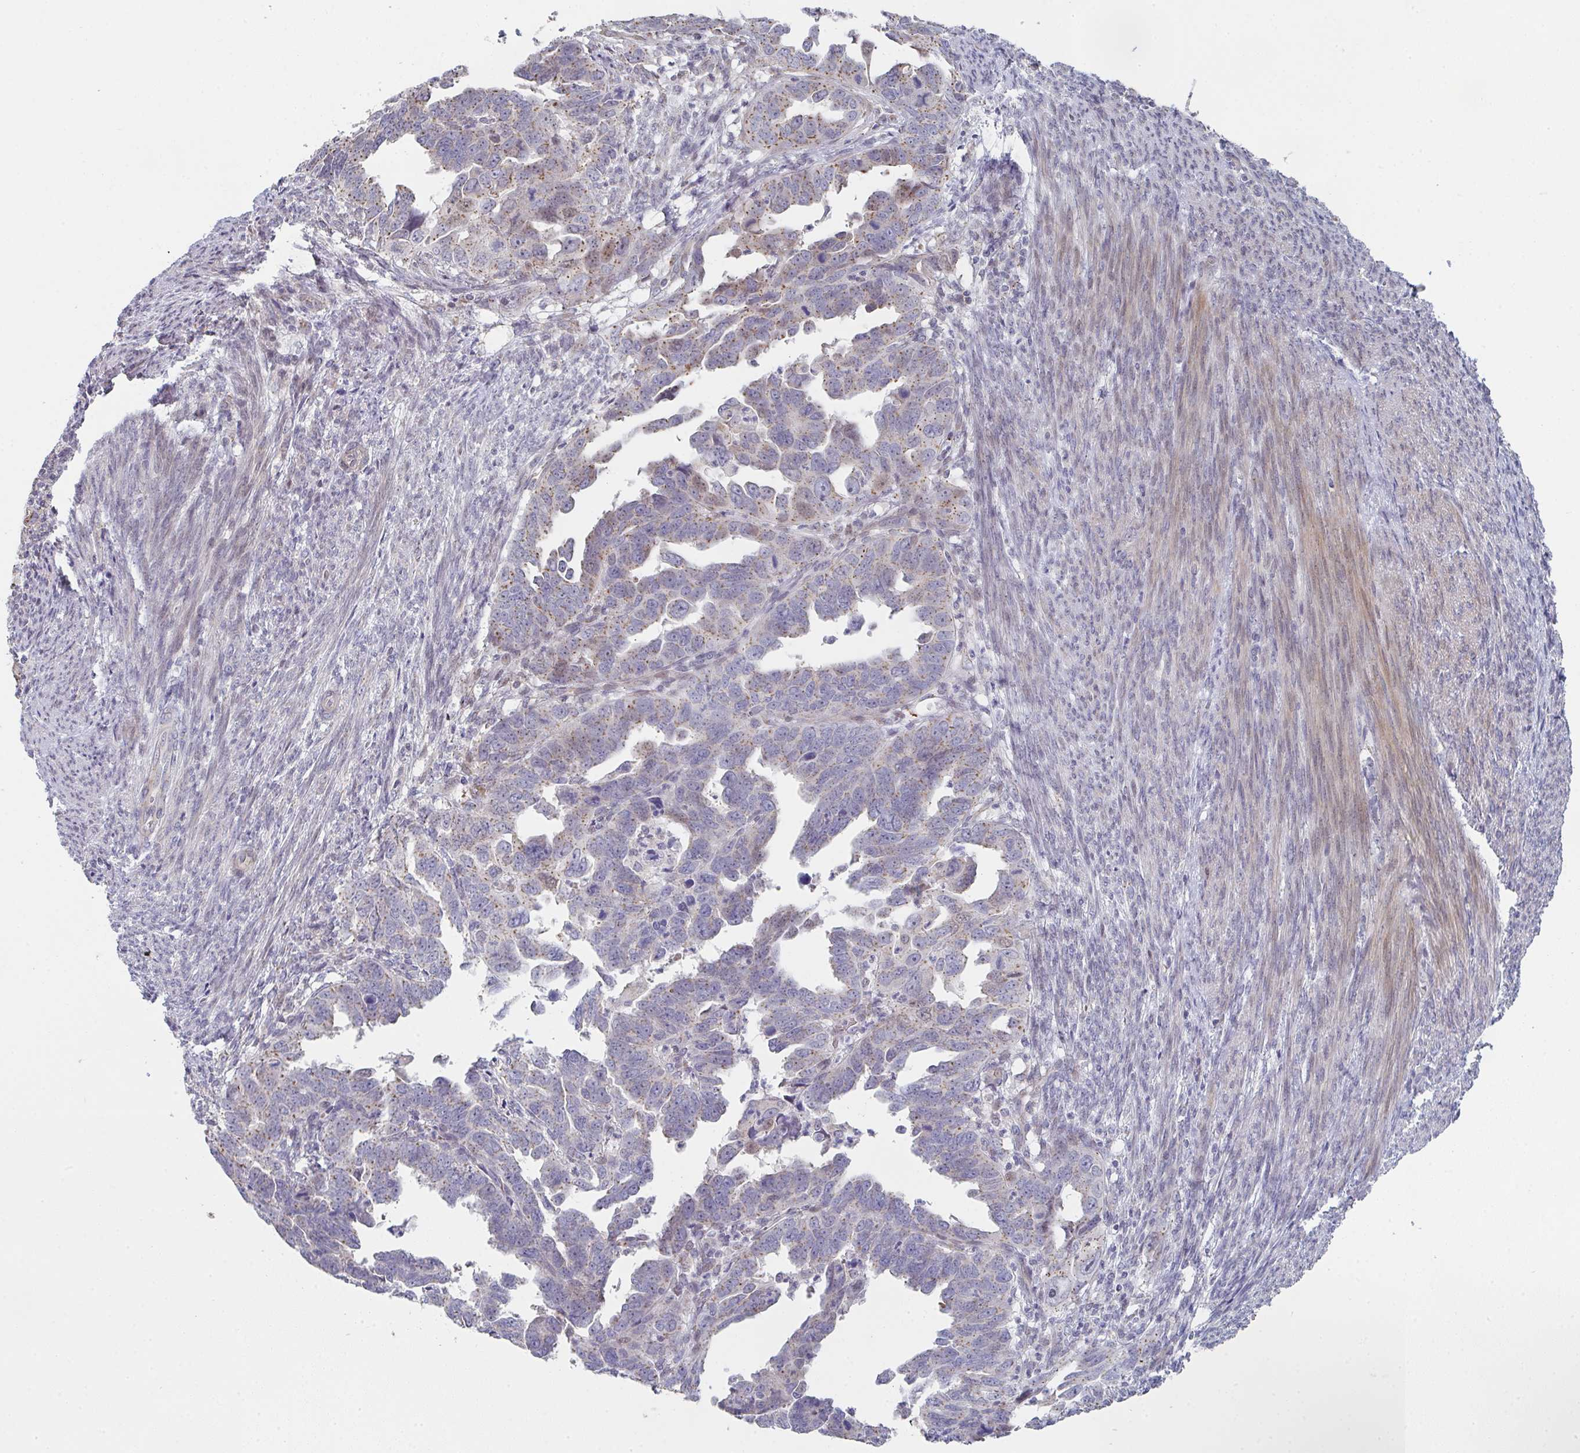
{"staining": {"intensity": "moderate", "quantity": ">75%", "location": "cytoplasmic/membranous"}, "tissue": "endometrial cancer", "cell_type": "Tumor cells", "image_type": "cancer", "snomed": [{"axis": "morphology", "description": "Adenocarcinoma, NOS"}, {"axis": "topography", "description": "Endometrium"}], "caption": "A high-resolution image shows IHC staining of endometrial adenocarcinoma, which reveals moderate cytoplasmic/membranous staining in approximately >75% of tumor cells.", "gene": "ZNF526", "patient": {"sex": "female", "age": 65}}